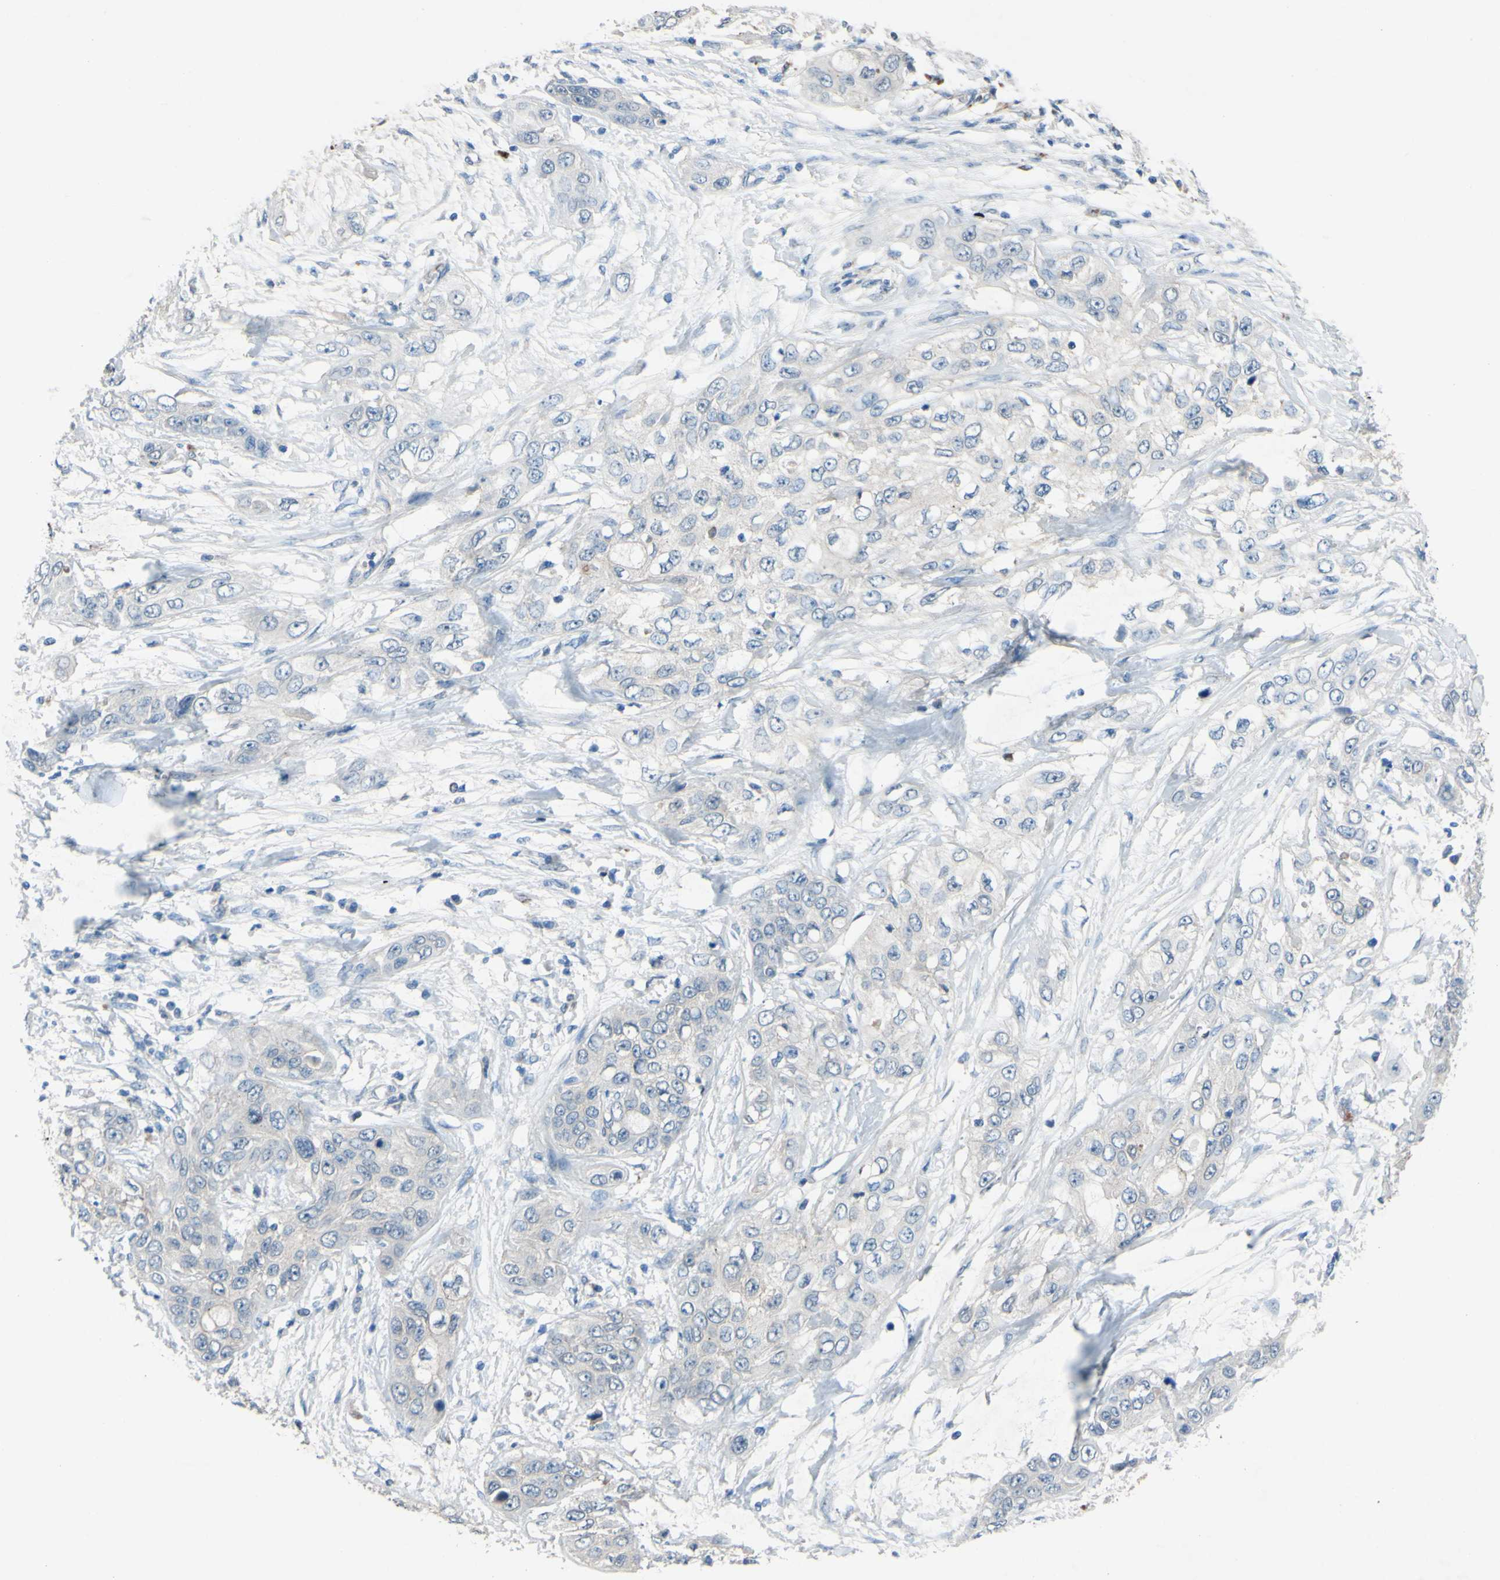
{"staining": {"intensity": "negative", "quantity": "none", "location": "none"}, "tissue": "pancreatic cancer", "cell_type": "Tumor cells", "image_type": "cancer", "snomed": [{"axis": "morphology", "description": "Adenocarcinoma, NOS"}, {"axis": "topography", "description": "Pancreas"}], "caption": "Immunohistochemistry (IHC) of pancreatic cancer (adenocarcinoma) displays no positivity in tumor cells.", "gene": "CDCP1", "patient": {"sex": "female", "age": 70}}